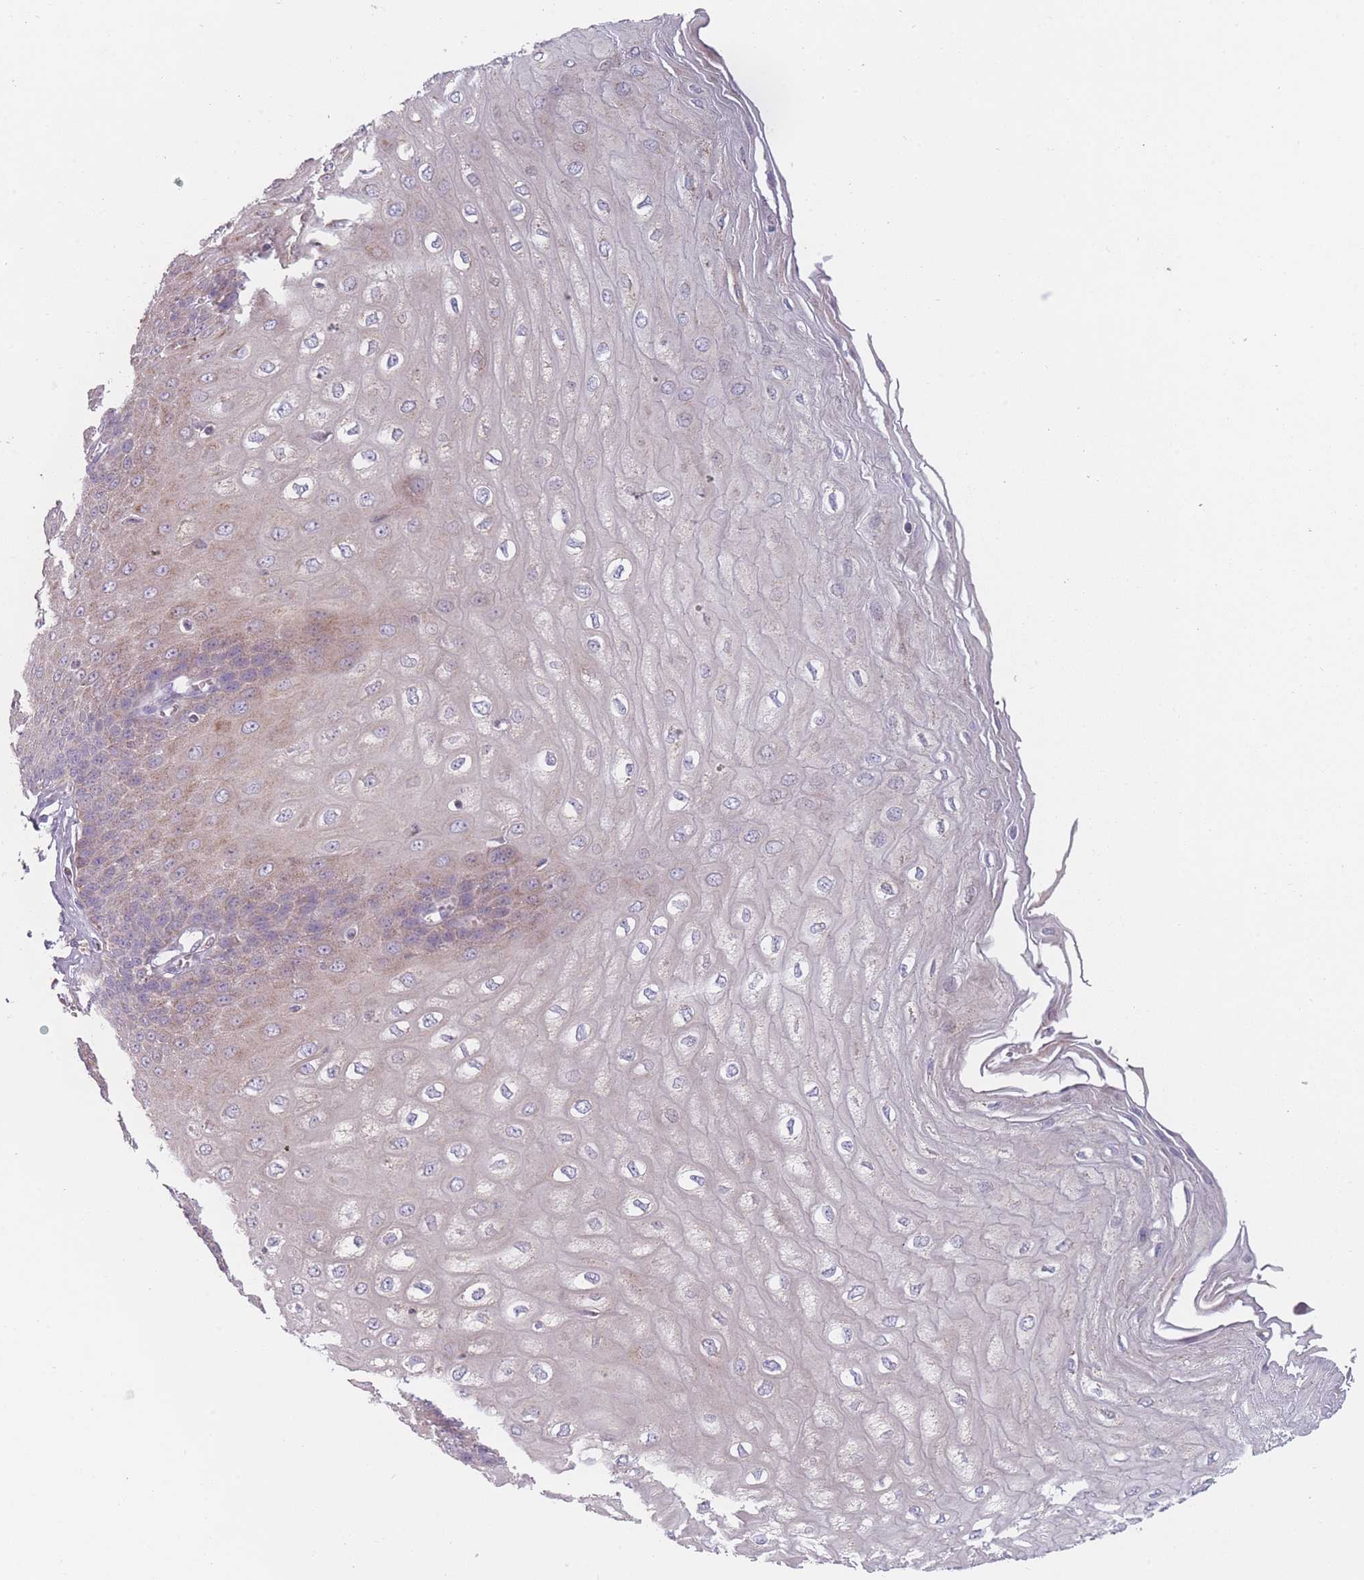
{"staining": {"intensity": "weak", "quantity": "<25%", "location": "cytoplasmic/membranous"}, "tissue": "esophagus", "cell_type": "Squamous epithelial cells", "image_type": "normal", "snomed": [{"axis": "morphology", "description": "Normal tissue, NOS"}, {"axis": "topography", "description": "Esophagus"}], "caption": "The immunohistochemistry image has no significant expression in squamous epithelial cells of esophagus. (DAB immunohistochemistry (IHC), high magnification).", "gene": "PEX11B", "patient": {"sex": "male", "age": 60}}